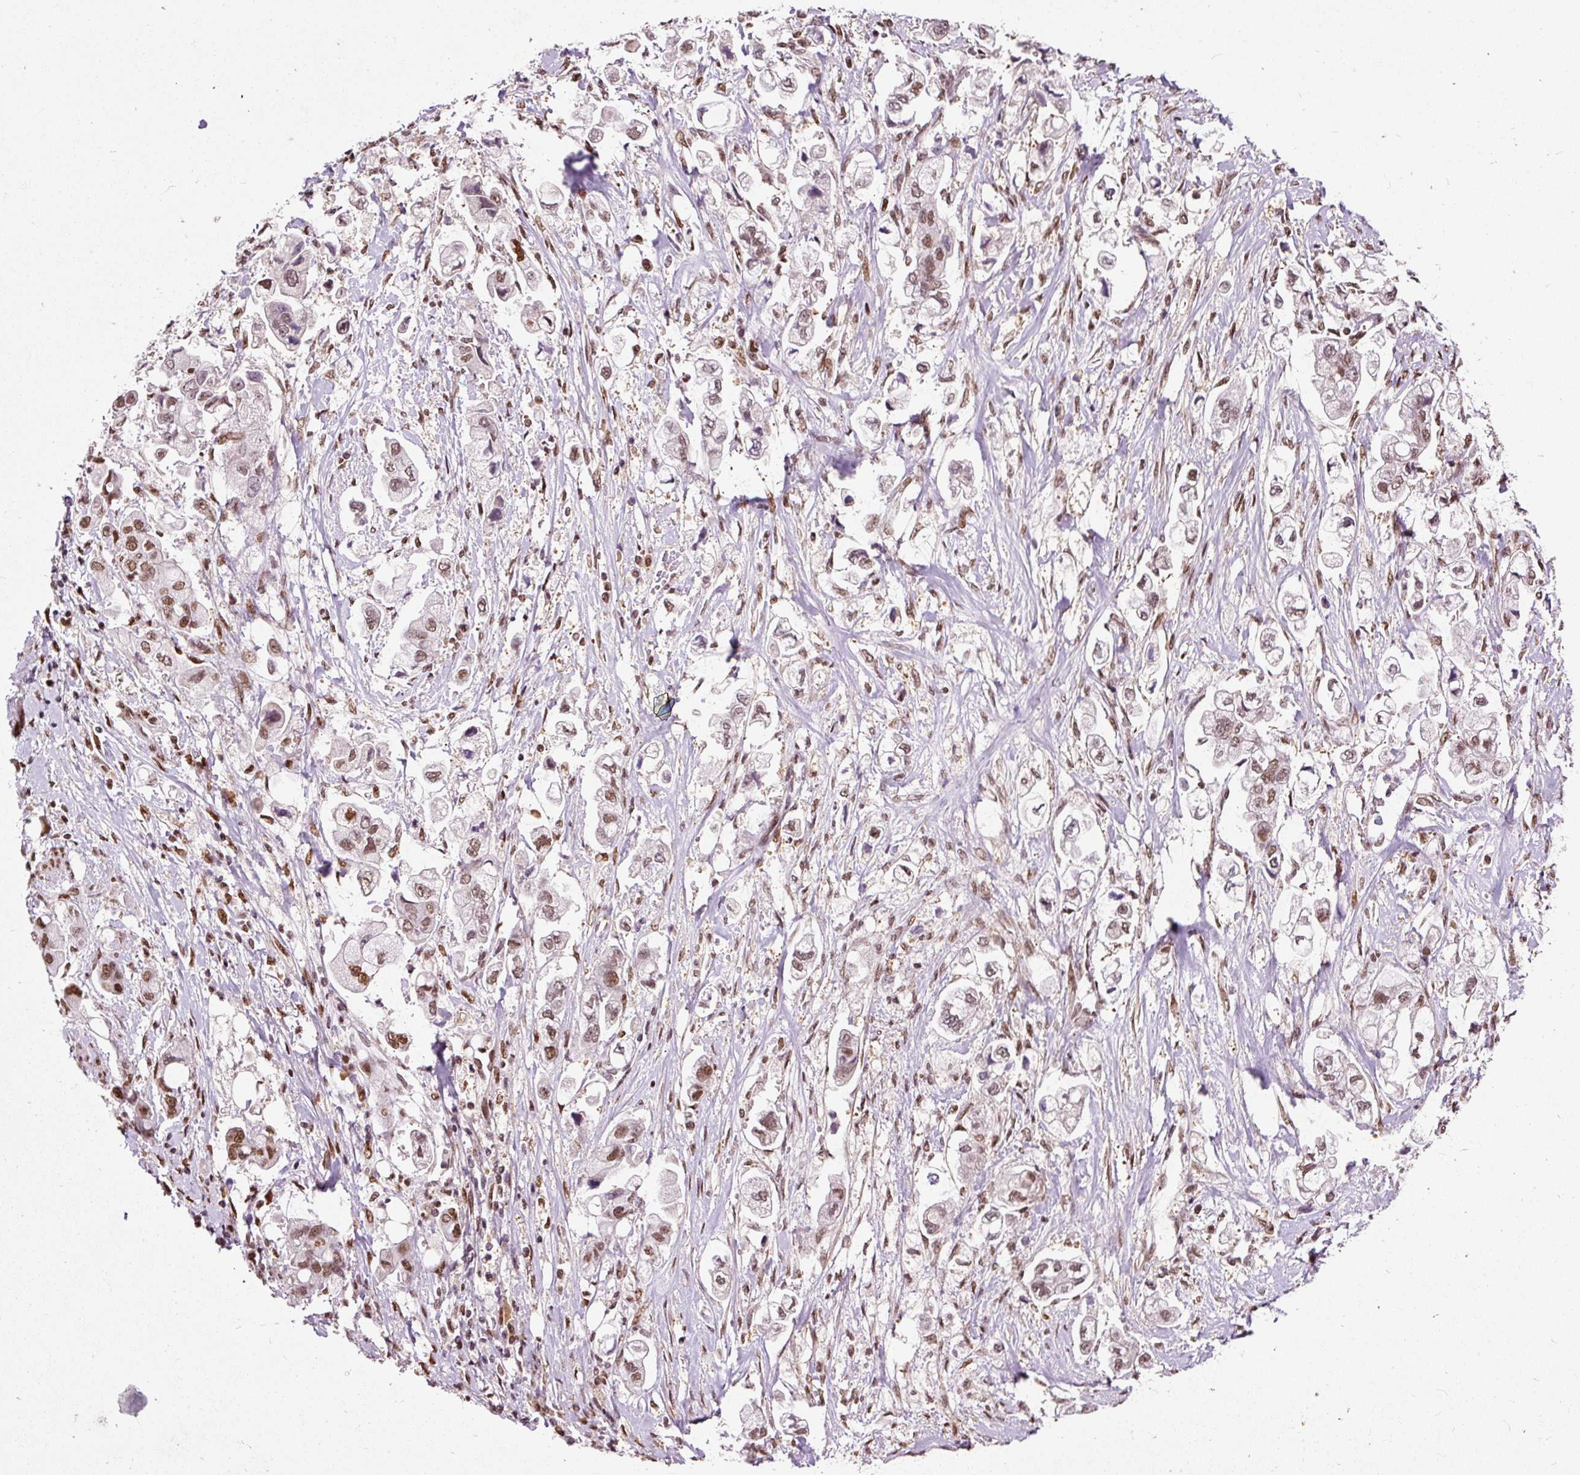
{"staining": {"intensity": "moderate", "quantity": ">75%", "location": "nuclear"}, "tissue": "stomach cancer", "cell_type": "Tumor cells", "image_type": "cancer", "snomed": [{"axis": "morphology", "description": "Adenocarcinoma, NOS"}, {"axis": "topography", "description": "Stomach"}], "caption": "Immunohistochemical staining of stomach cancer (adenocarcinoma) reveals medium levels of moderate nuclear protein expression in approximately >75% of tumor cells. (IHC, brightfield microscopy, high magnification).", "gene": "HNRNPC", "patient": {"sex": "male", "age": 62}}